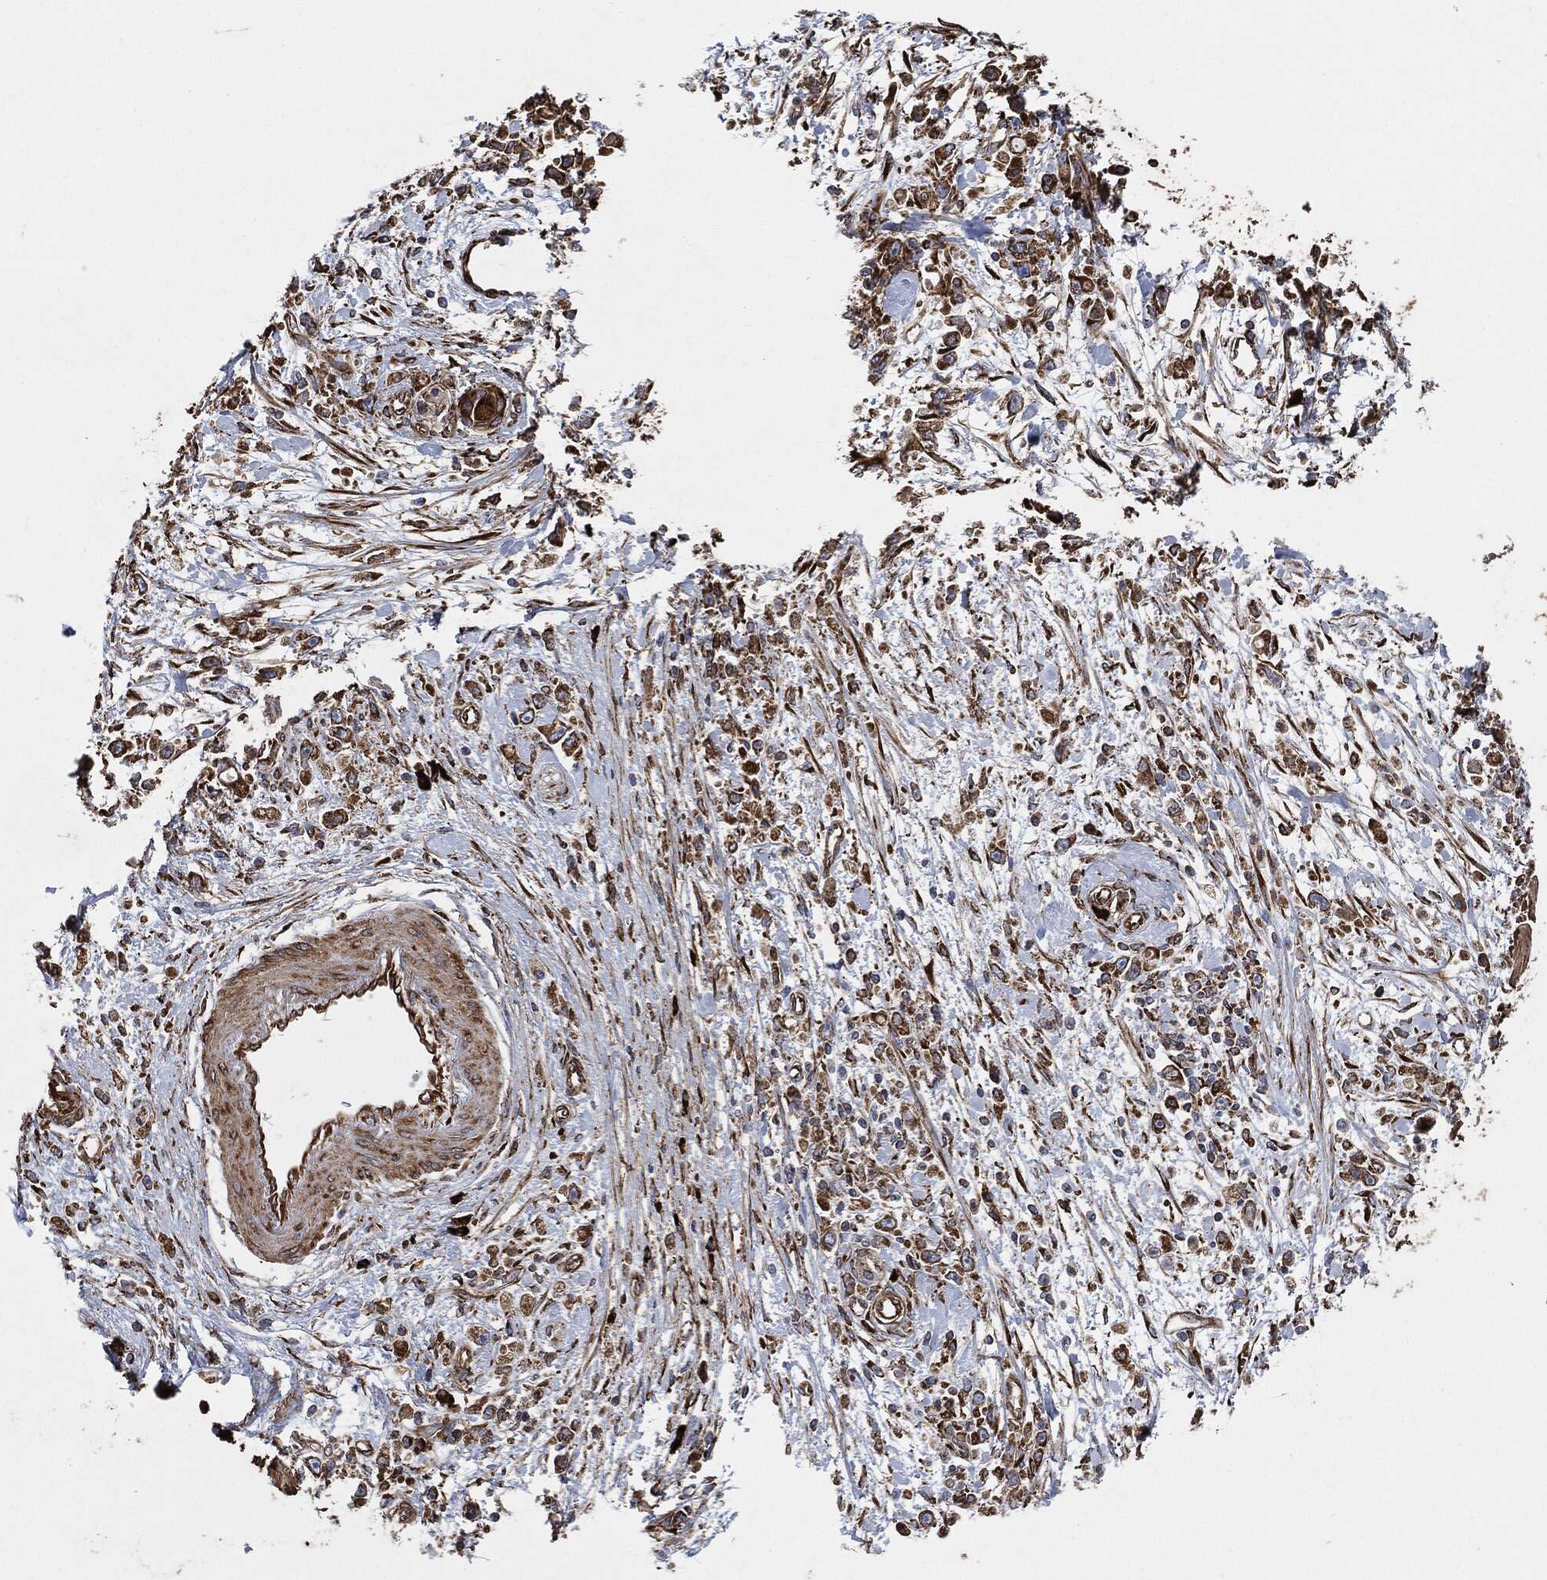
{"staining": {"intensity": "strong", "quantity": ">75%", "location": "cytoplasmic/membranous"}, "tissue": "stomach cancer", "cell_type": "Tumor cells", "image_type": "cancer", "snomed": [{"axis": "morphology", "description": "Adenocarcinoma, NOS"}, {"axis": "topography", "description": "Stomach"}], "caption": "Stomach adenocarcinoma stained with DAB (3,3'-diaminobenzidine) immunohistochemistry reveals high levels of strong cytoplasmic/membranous staining in approximately >75% of tumor cells.", "gene": "AMFR", "patient": {"sex": "female", "age": 59}}